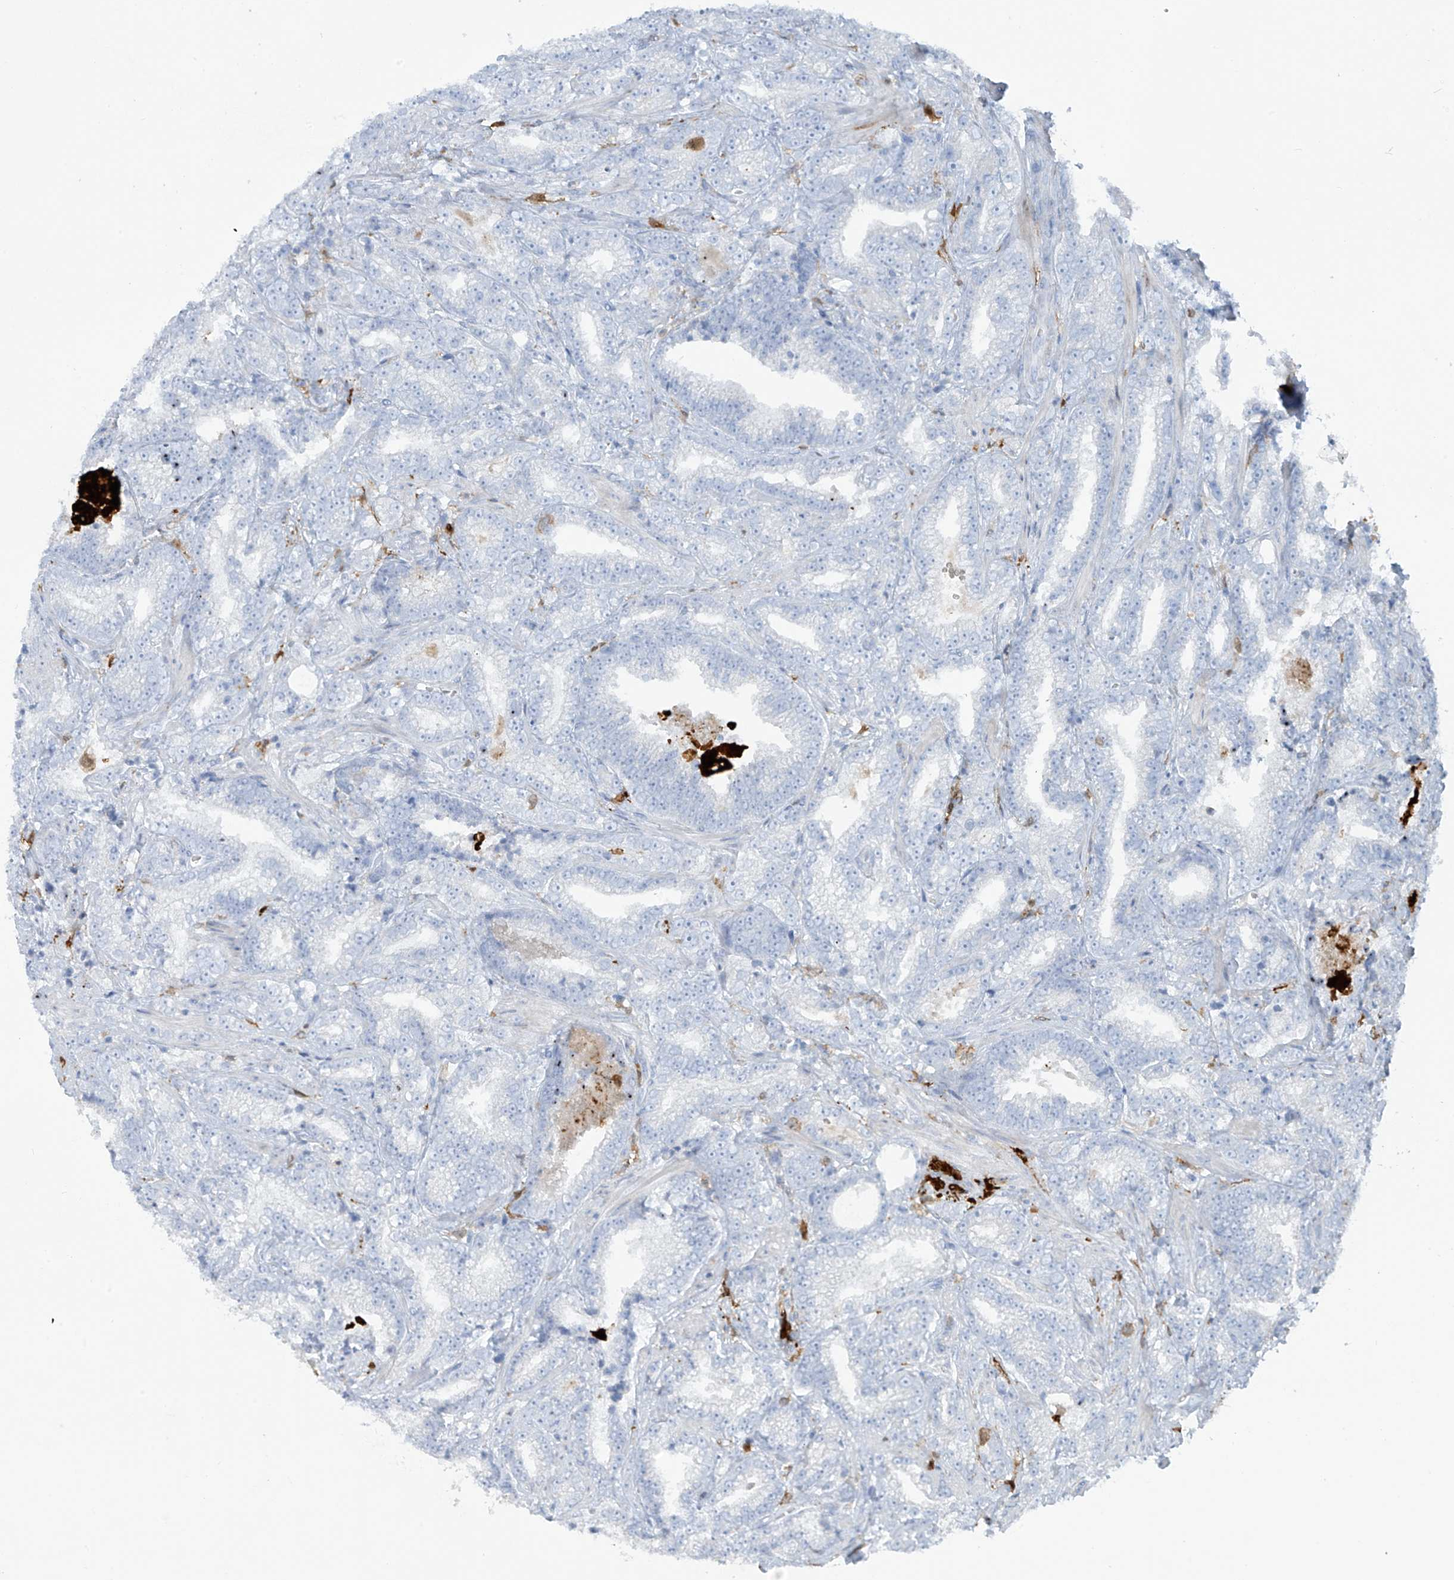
{"staining": {"intensity": "negative", "quantity": "none", "location": "none"}, "tissue": "prostate cancer", "cell_type": "Tumor cells", "image_type": "cancer", "snomed": [{"axis": "morphology", "description": "Adenocarcinoma, High grade"}, {"axis": "topography", "description": "Prostate and seminal vesicle, NOS"}], "caption": "Histopathology image shows no significant protein positivity in tumor cells of prostate cancer (high-grade adenocarcinoma). The staining was performed using DAB (3,3'-diaminobenzidine) to visualize the protein expression in brown, while the nuclei were stained in blue with hematoxylin (Magnification: 20x).", "gene": "TRMT2B", "patient": {"sex": "male", "age": 67}}